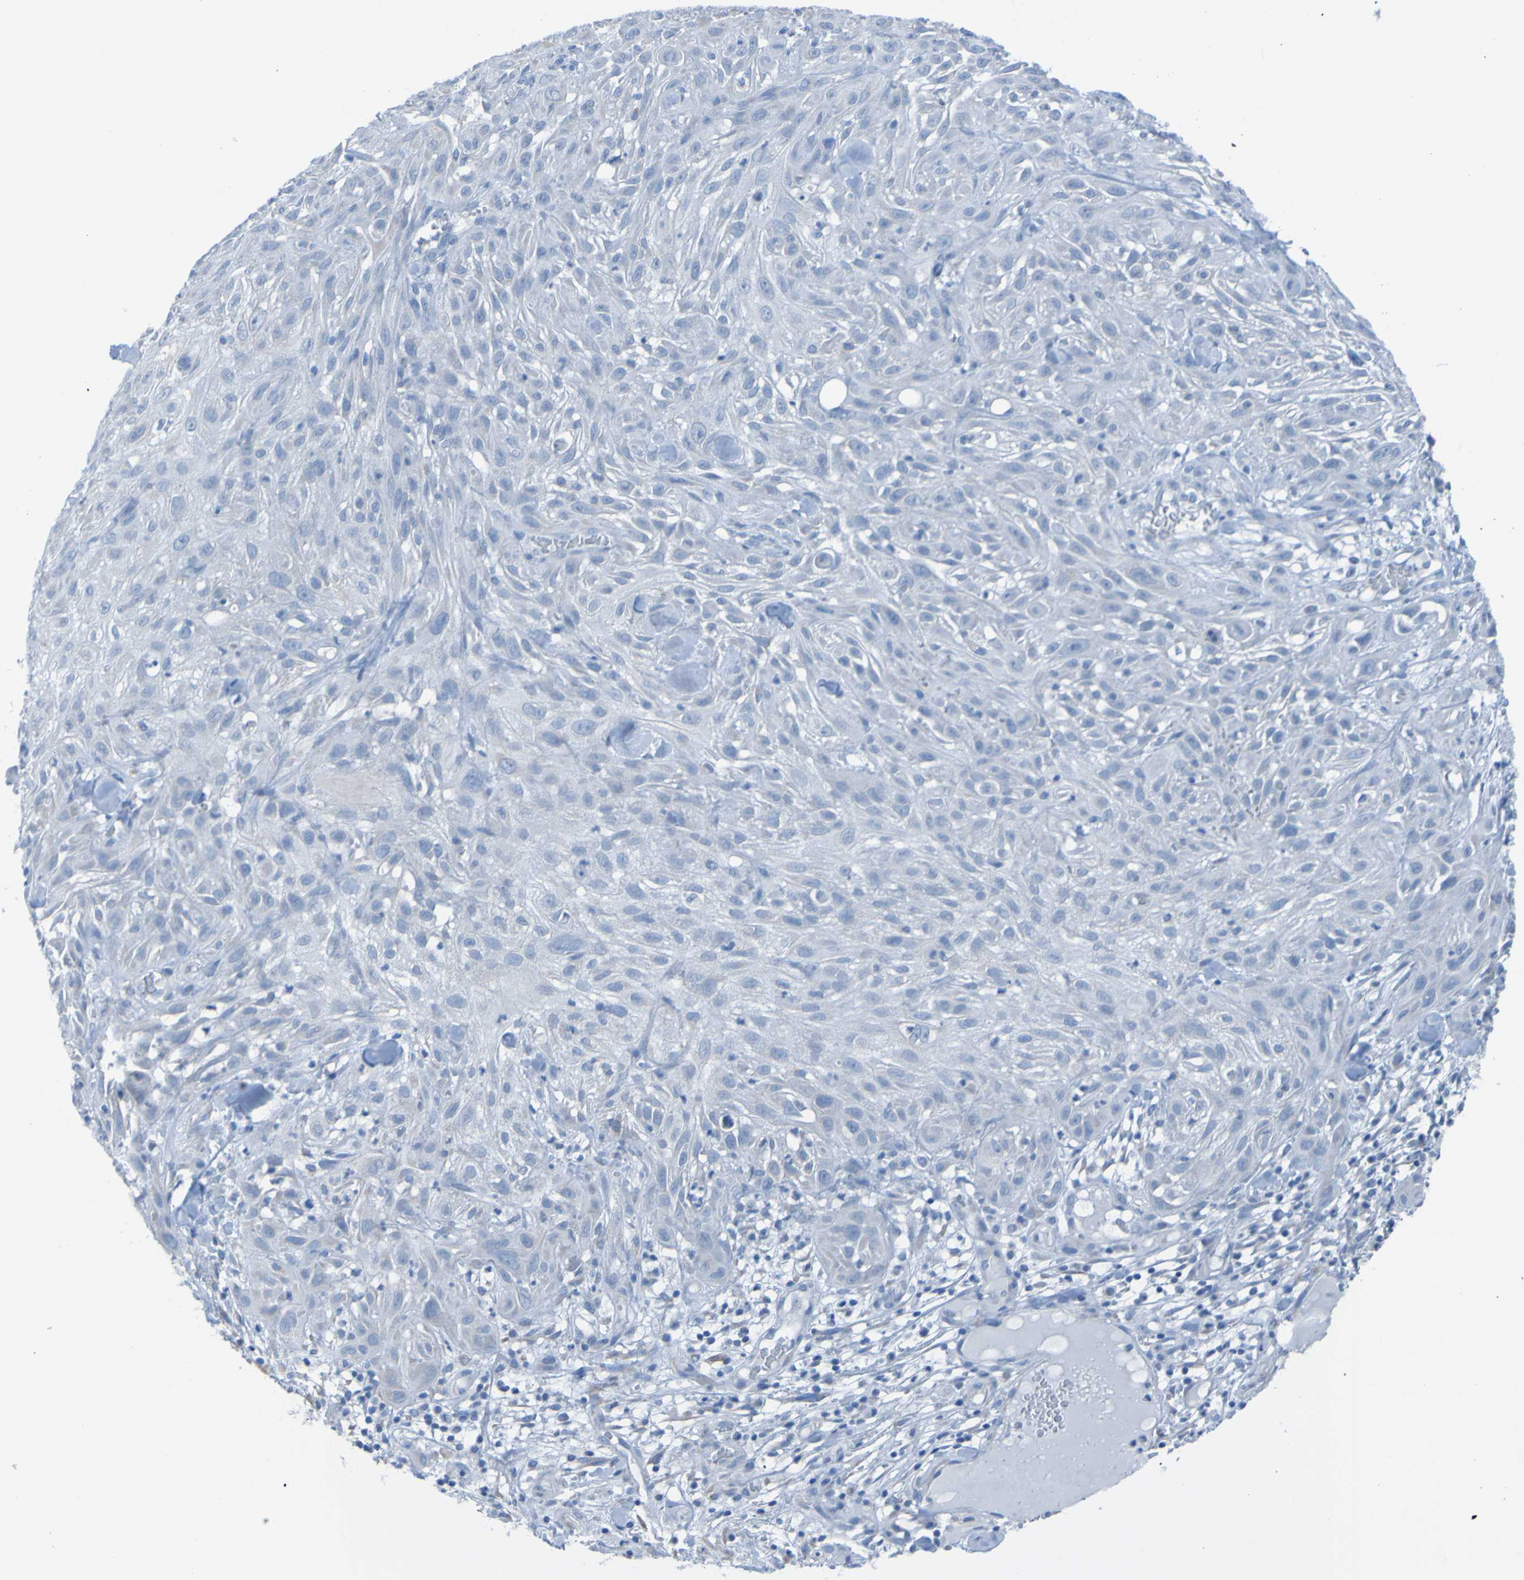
{"staining": {"intensity": "negative", "quantity": "none", "location": "none"}, "tissue": "skin cancer", "cell_type": "Tumor cells", "image_type": "cancer", "snomed": [{"axis": "morphology", "description": "Squamous cell carcinoma, NOS"}, {"axis": "topography", "description": "Skin"}], "caption": "Skin cancer (squamous cell carcinoma) was stained to show a protein in brown. There is no significant staining in tumor cells.", "gene": "ACMSD", "patient": {"sex": "male", "age": 75}}